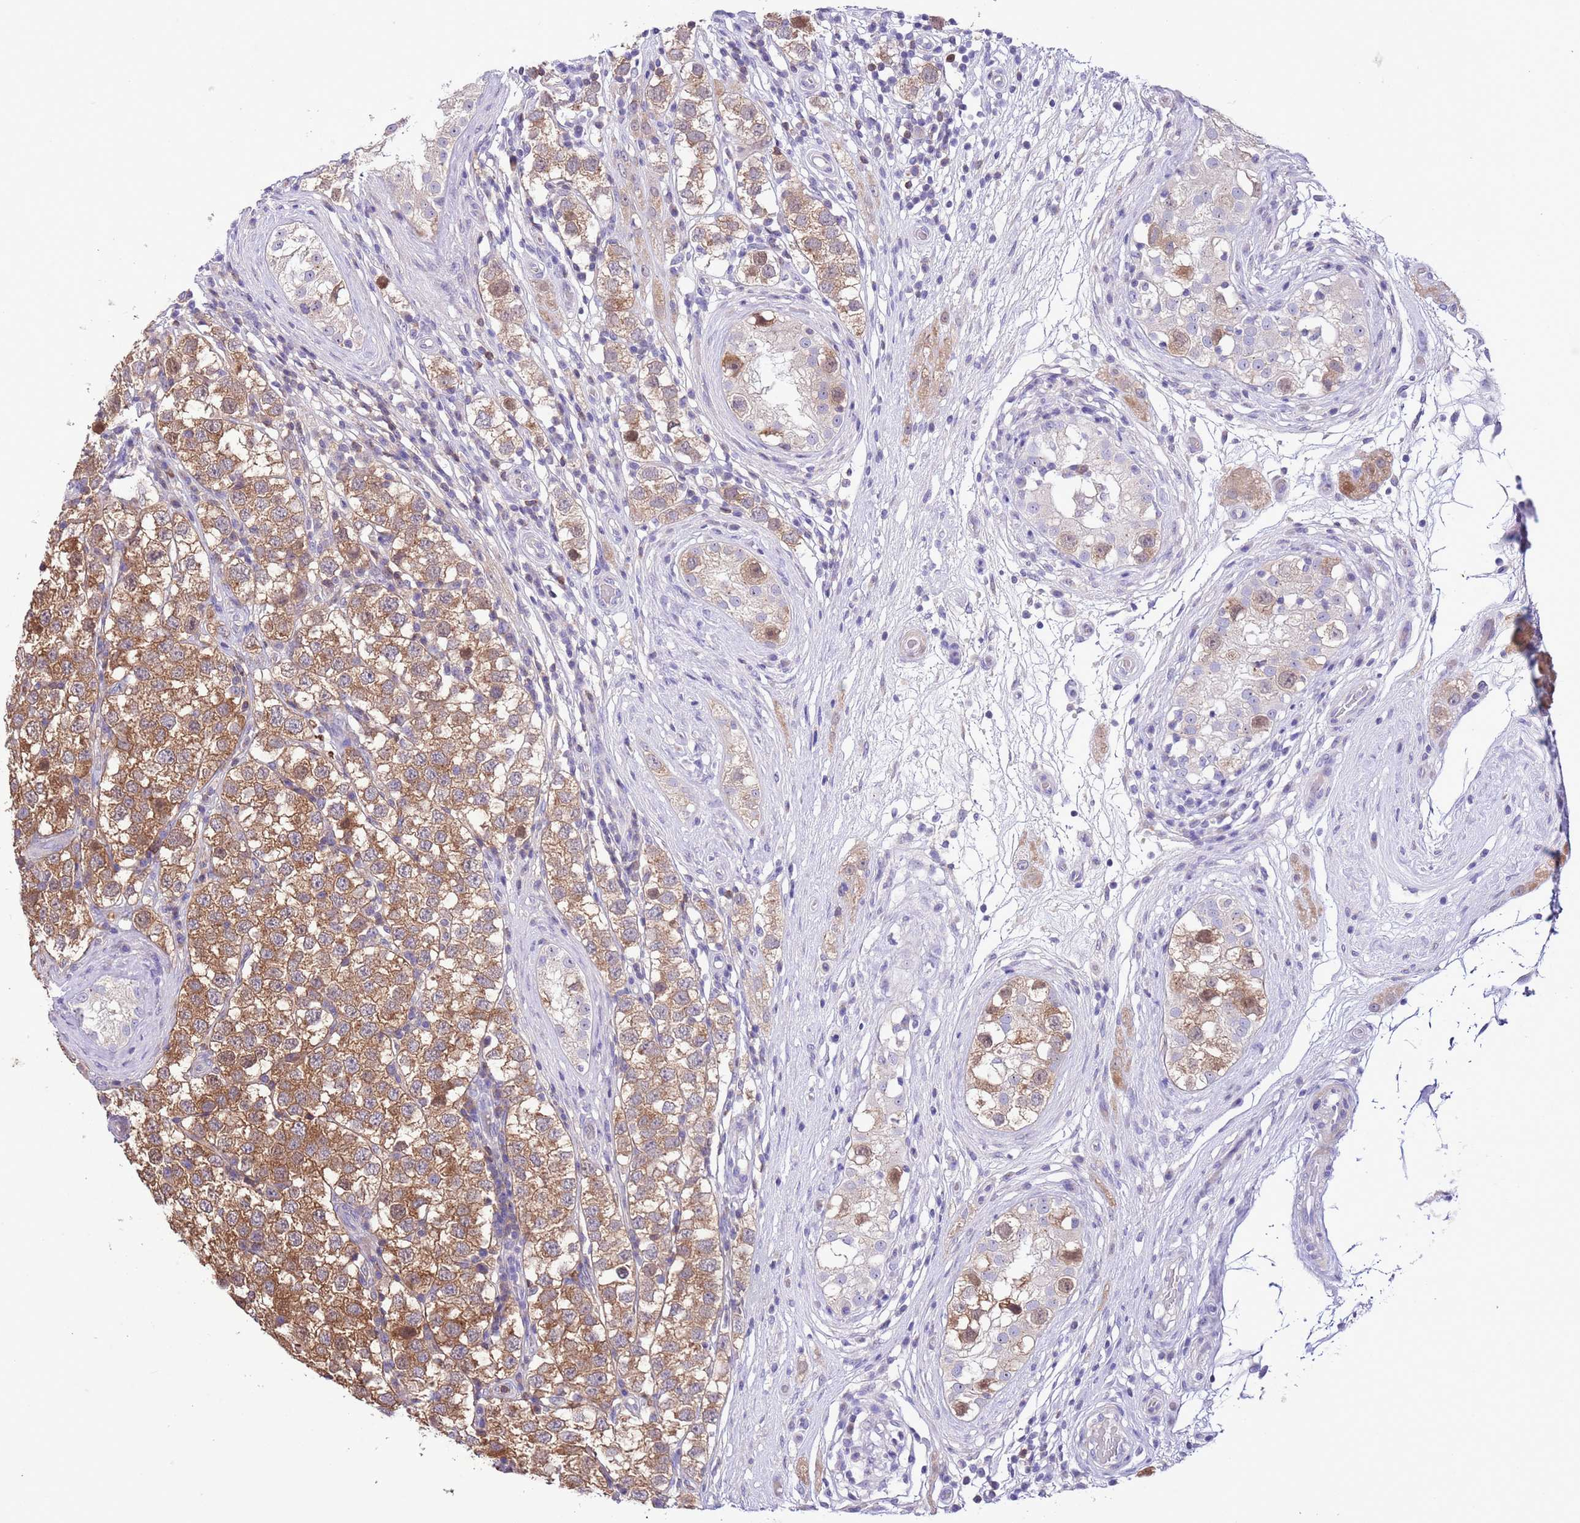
{"staining": {"intensity": "moderate", "quantity": ">75%", "location": "cytoplasmic/membranous"}, "tissue": "testis cancer", "cell_type": "Tumor cells", "image_type": "cancer", "snomed": [{"axis": "morphology", "description": "Seminoma, NOS"}, {"axis": "topography", "description": "Testis"}], "caption": "There is medium levels of moderate cytoplasmic/membranous staining in tumor cells of testis cancer (seminoma), as demonstrated by immunohistochemical staining (brown color).", "gene": "PRR32", "patient": {"sex": "male", "age": 34}}